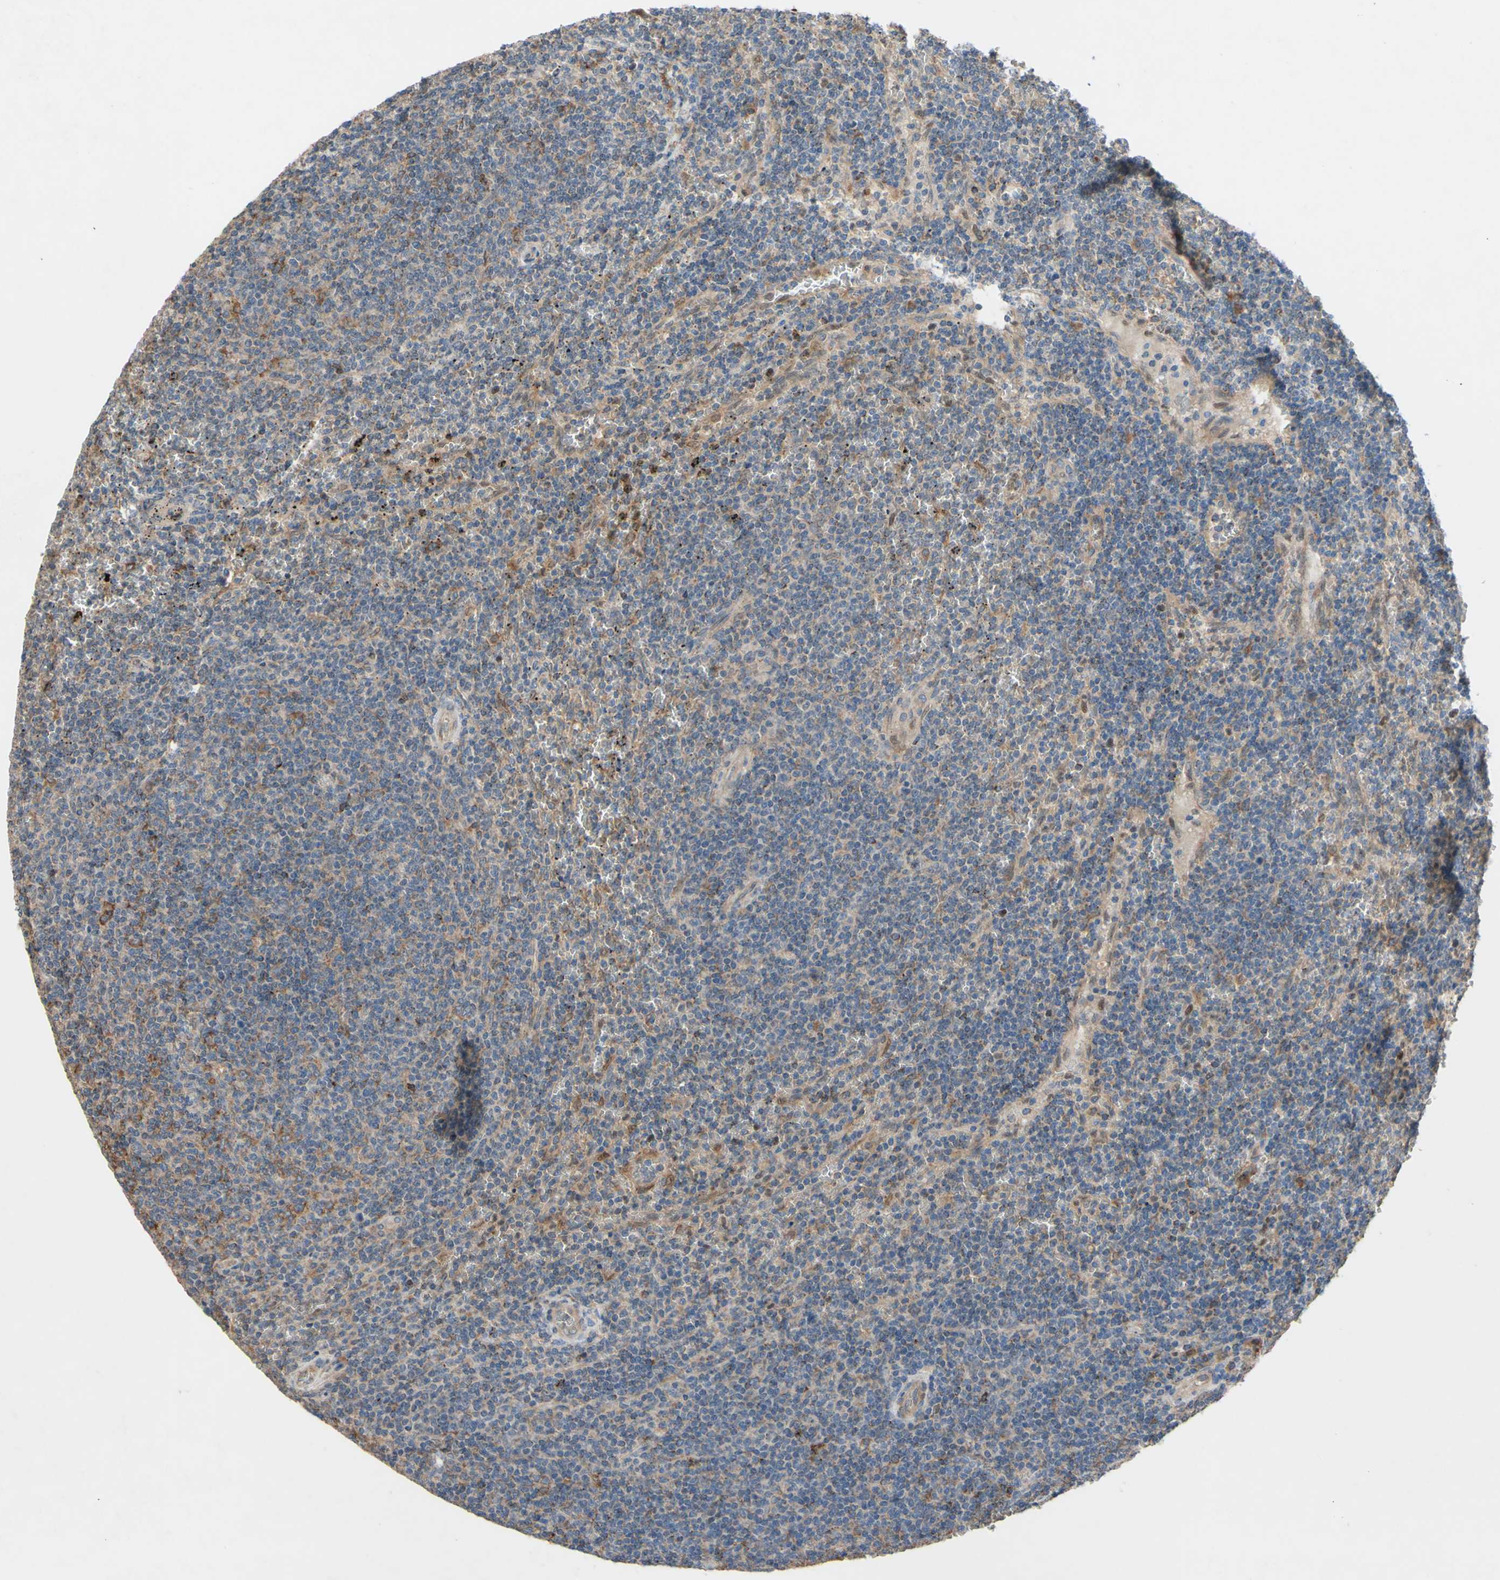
{"staining": {"intensity": "weak", "quantity": "25%-75%", "location": "cytoplasmic/membranous,nuclear"}, "tissue": "lymphoma", "cell_type": "Tumor cells", "image_type": "cancer", "snomed": [{"axis": "morphology", "description": "Malignant lymphoma, non-Hodgkin's type, Low grade"}, {"axis": "topography", "description": "Spleen"}], "caption": "IHC of human malignant lymphoma, non-Hodgkin's type (low-grade) reveals low levels of weak cytoplasmic/membranous and nuclear expression in about 25%-75% of tumor cells.", "gene": "PDGFB", "patient": {"sex": "female", "age": 50}}